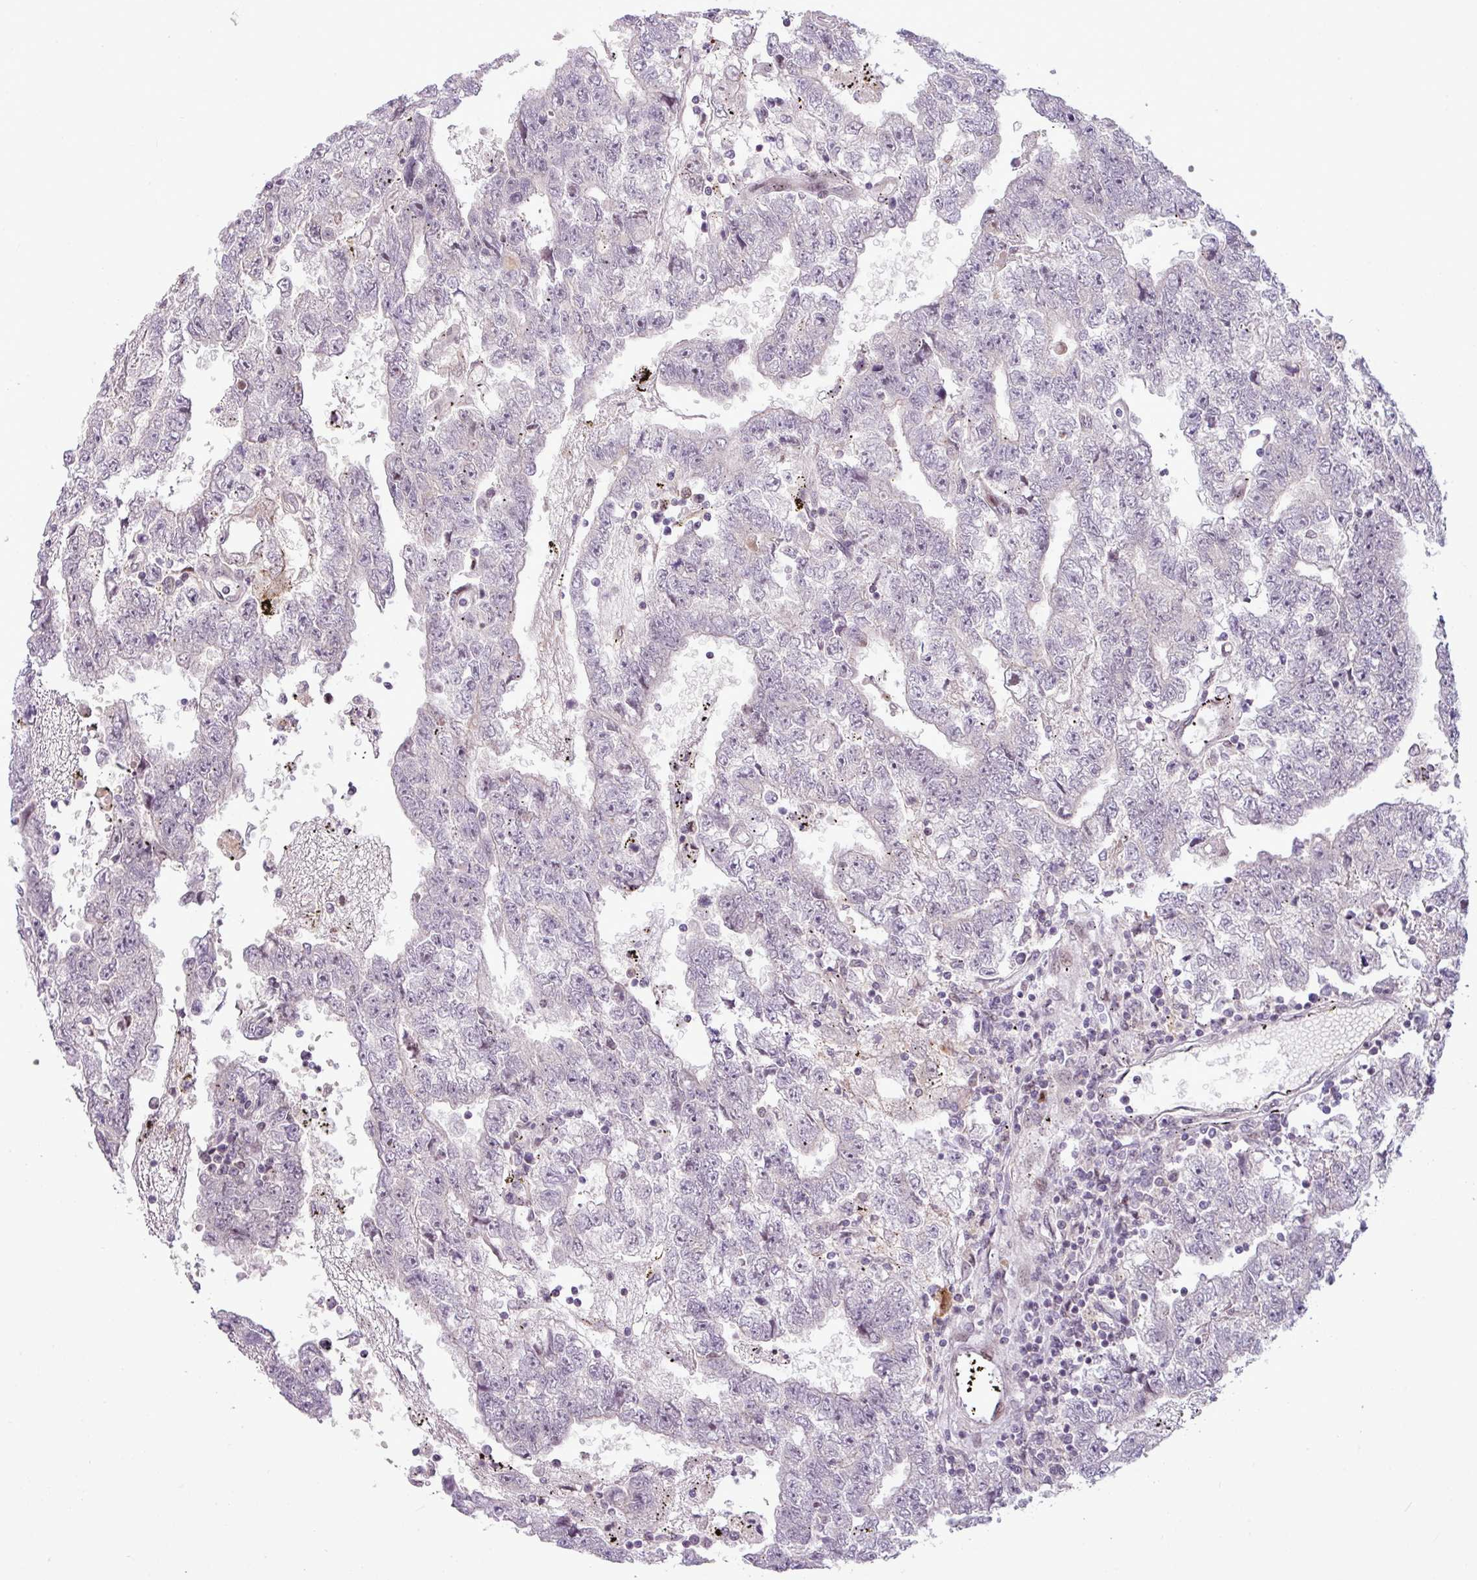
{"staining": {"intensity": "negative", "quantity": "none", "location": "none"}, "tissue": "testis cancer", "cell_type": "Tumor cells", "image_type": "cancer", "snomed": [{"axis": "morphology", "description": "Carcinoma, Embryonal, NOS"}, {"axis": "topography", "description": "Testis"}], "caption": "A high-resolution histopathology image shows immunohistochemistry (IHC) staining of testis embryonal carcinoma, which exhibits no significant positivity in tumor cells.", "gene": "SLC66A2", "patient": {"sex": "male", "age": 25}}